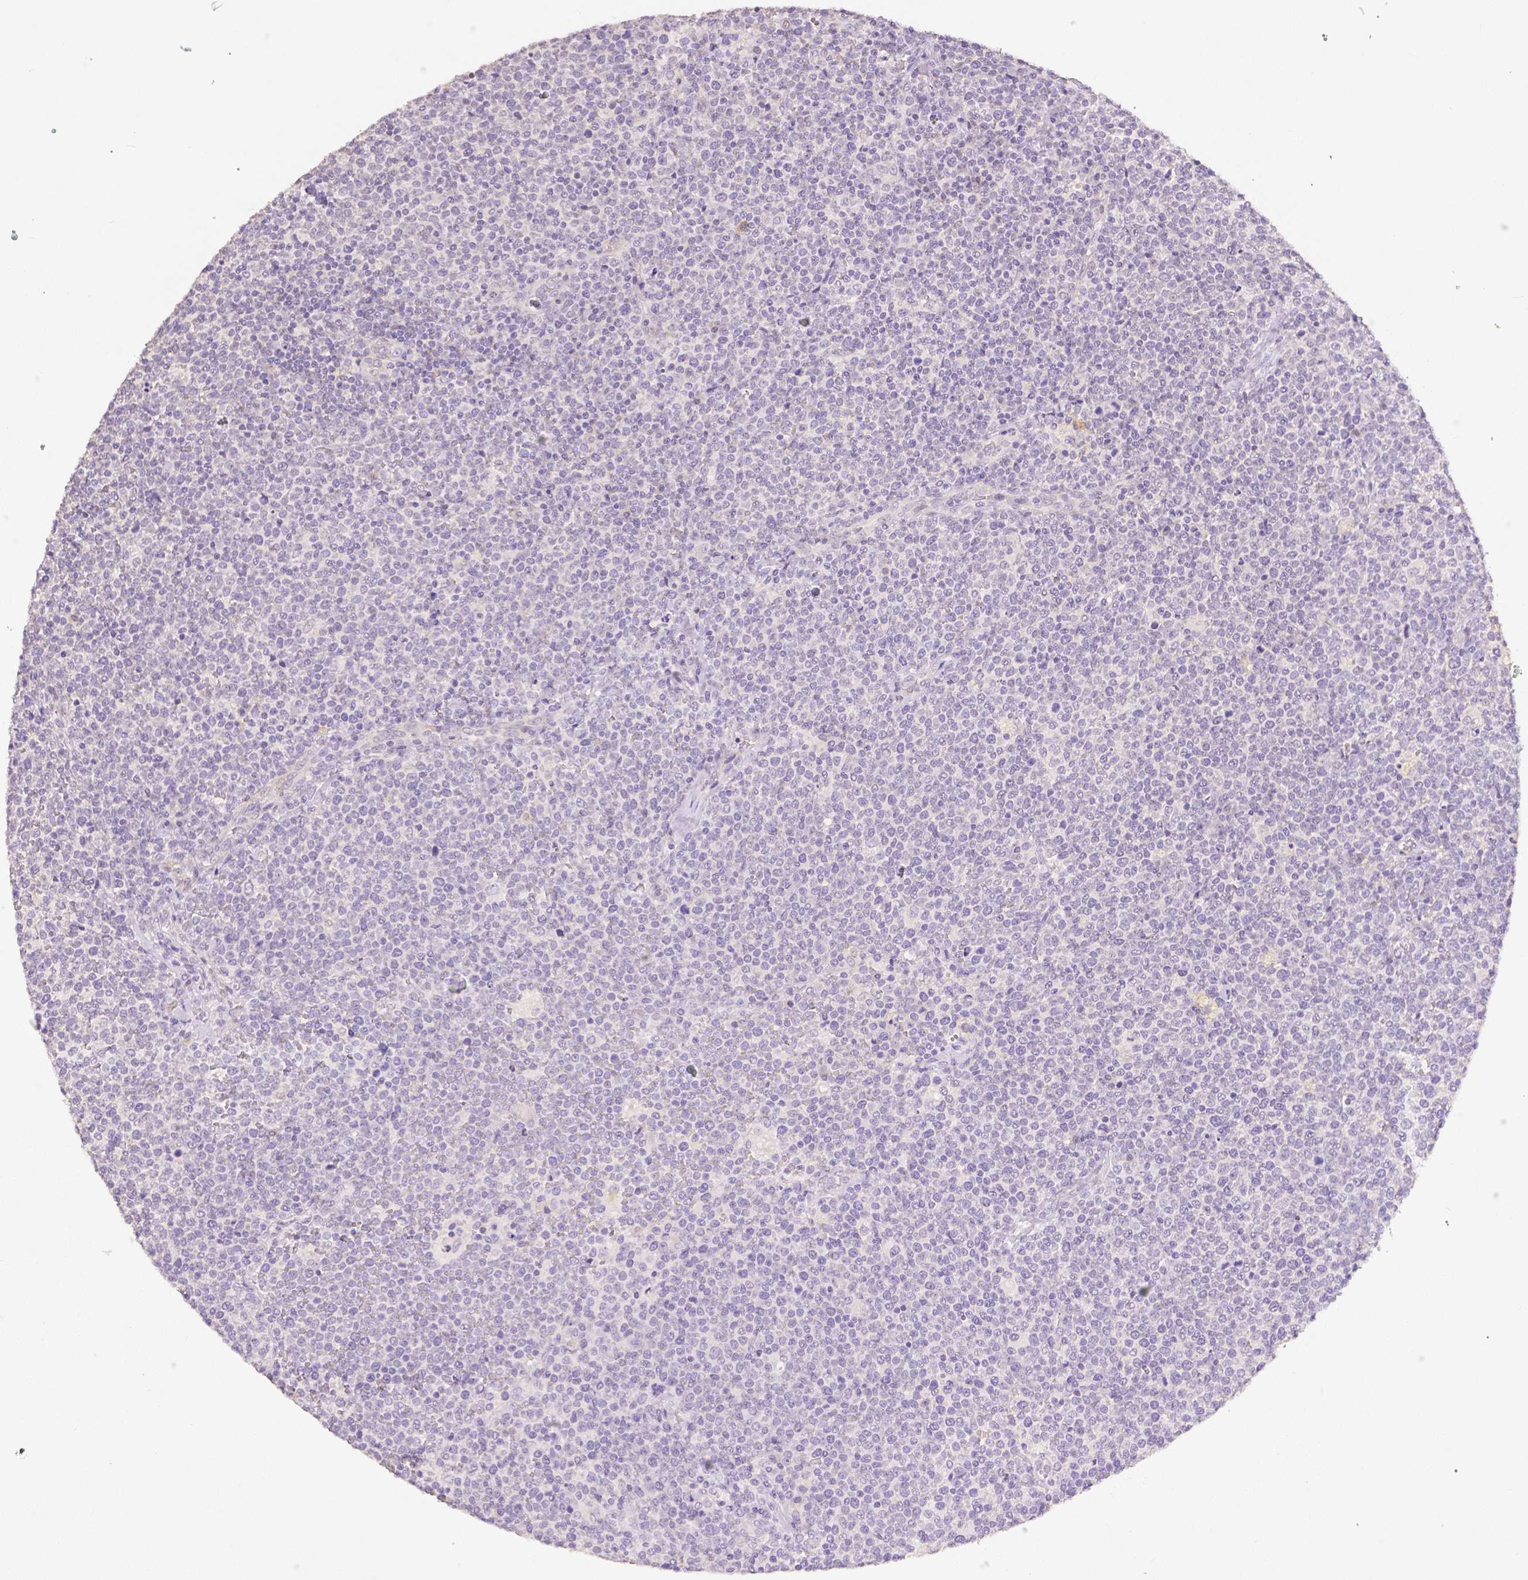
{"staining": {"intensity": "negative", "quantity": "none", "location": "none"}, "tissue": "lymphoma", "cell_type": "Tumor cells", "image_type": "cancer", "snomed": [{"axis": "morphology", "description": "Malignant lymphoma, non-Hodgkin's type, High grade"}, {"axis": "topography", "description": "Lymph node"}], "caption": "Human lymphoma stained for a protein using IHC displays no positivity in tumor cells.", "gene": "OCLN", "patient": {"sex": "male", "age": 61}}